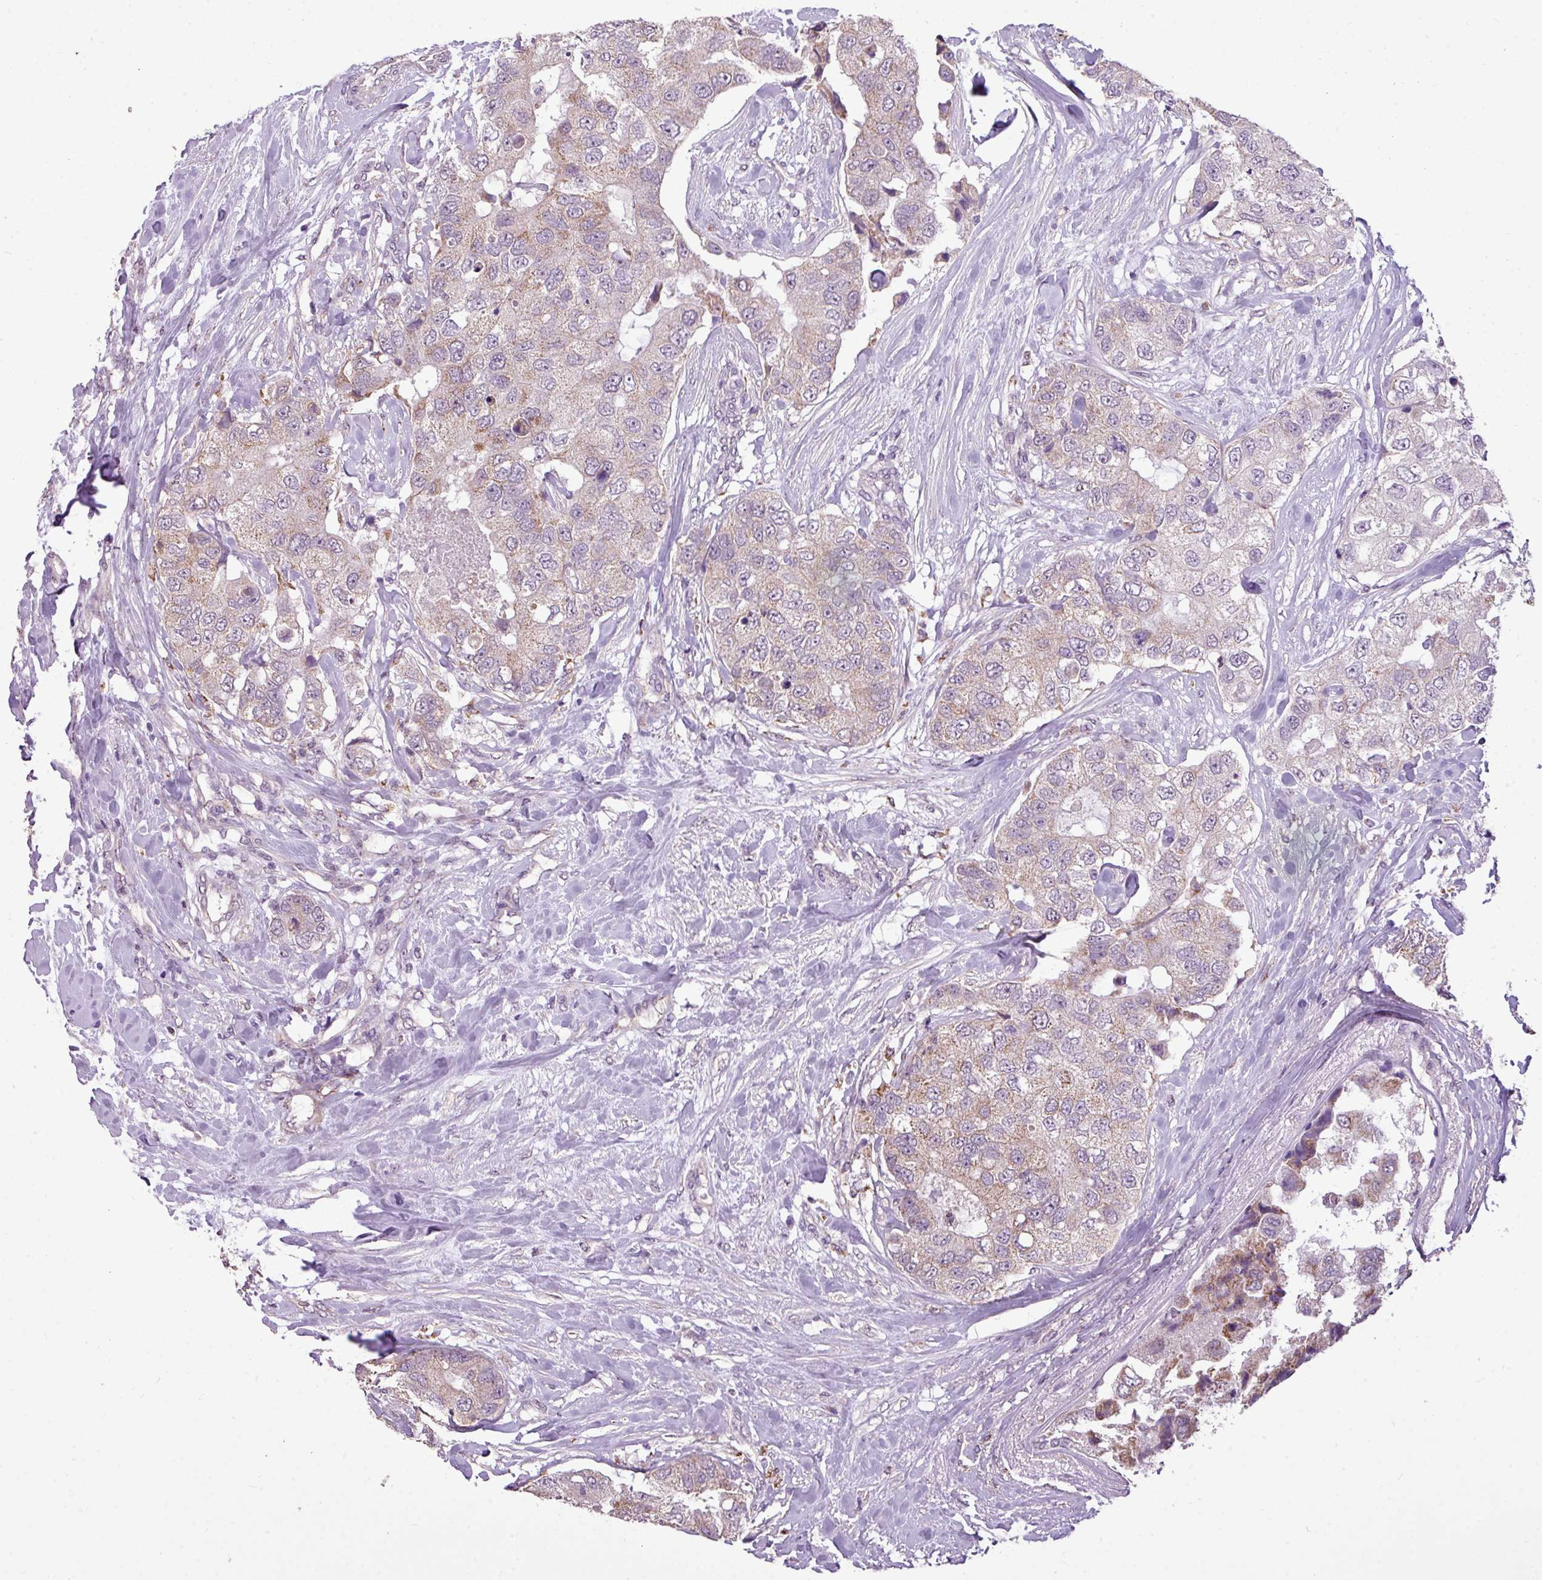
{"staining": {"intensity": "weak", "quantity": "<25%", "location": "cytoplasmic/membranous"}, "tissue": "breast cancer", "cell_type": "Tumor cells", "image_type": "cancer", "snomed": [{"axis": "morphology", "description": "Duct carcinoma"}, {"axis": "topography", "description": "Breast"}], "caption": "Protein analysis of invasive ductal carcinoma (breast) displays no significant staining in tumor cells.", "gene": "ALDH2", "patient": {"sex": "female", "age": 62}}